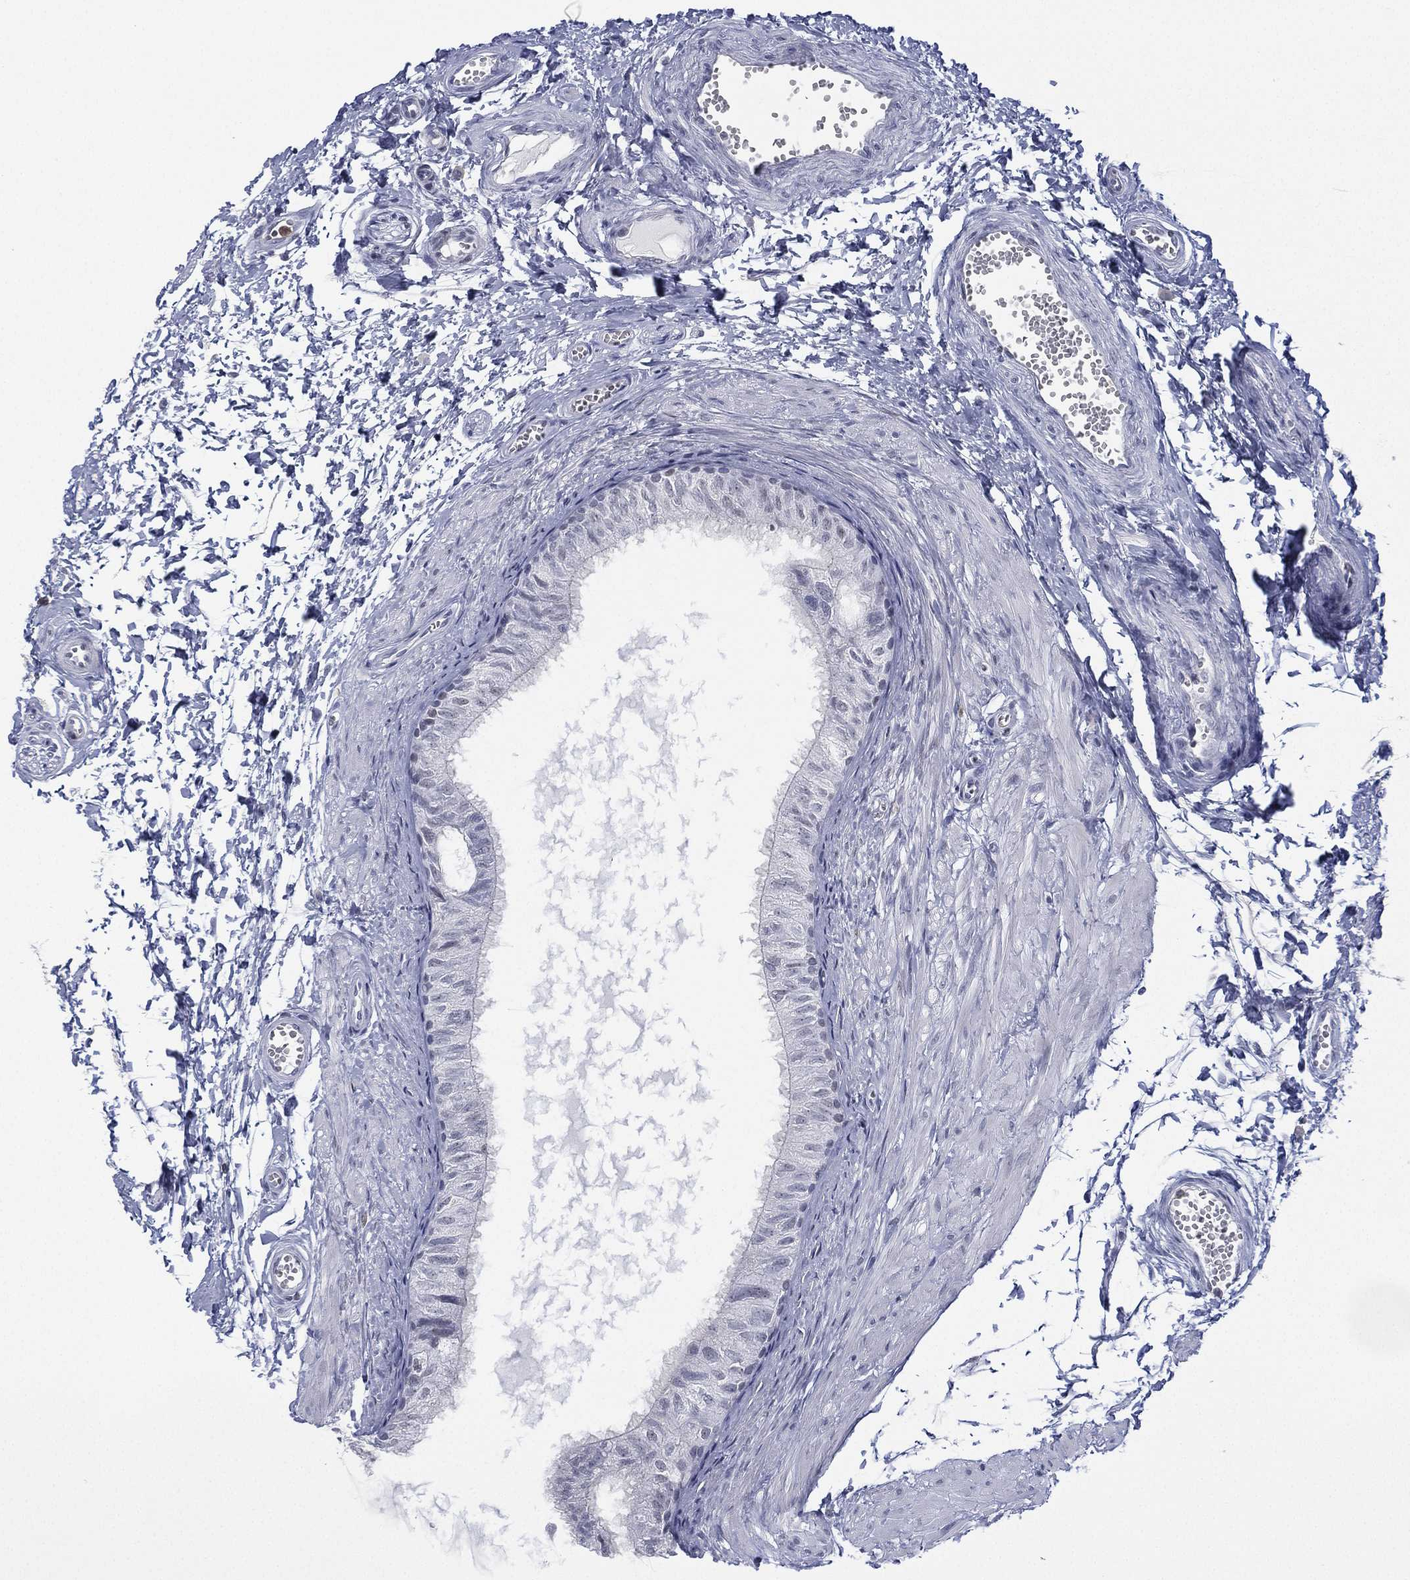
{"staining": {"intensity": "negative", "quantity": "none", "location": "none"}, "tissue": "epididymis", "cell_type": "Glandular cells", "image_type": "normal", "snomed": [{"axis": "morphology", "description": "Normal tissue, NOS"}, {"axis": "topography", "description": "Epididymis"}], "caption": "Glandular cells are negative for protein expression in normal human epididymis. Nuclei are stained in blue.", "gene": "ZNF711", "patient": {"sex": "male", "age": 22}}